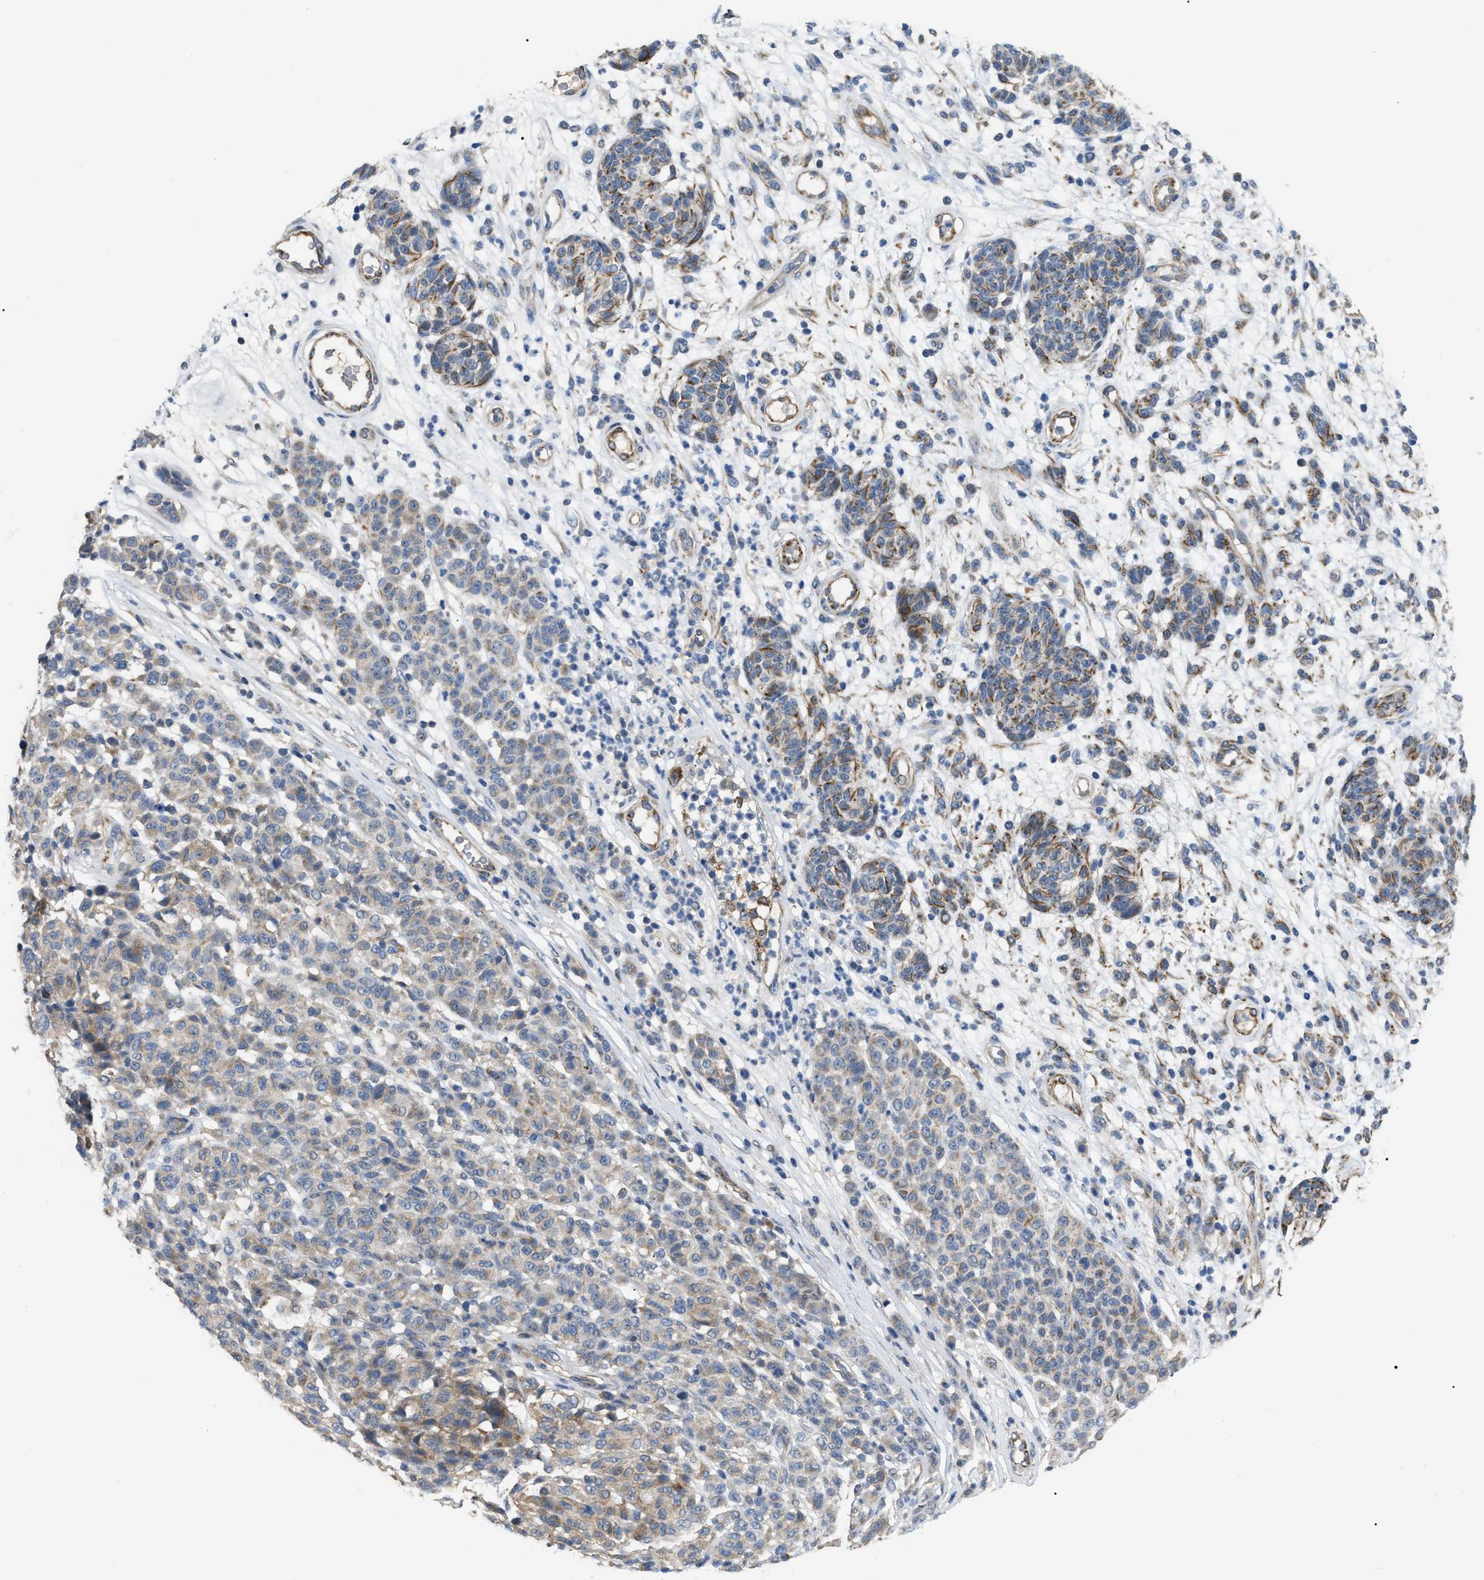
{"staining": {"intensity": "moderate", "quantity": "25%-75%", "location": "cytoplasmic/membranous"}, "tissue": "melanoma", "cell_type": "Tumor cells", "image_type": "cancer", "snomed": [{"axis": "morphology", "description": "Malignant melanoma, NOS"}, {"axis": "topography", "description": "Skin"}], "caption": "Approximately 25%-75% of tumor cells in human malignant melanoma exhibit moderate cytoplasmic/membranous protein expression as visualized by brown immunohistochemical staining.", "gene": "DHX58", "patient": {"sex": "male", "age": 59}}